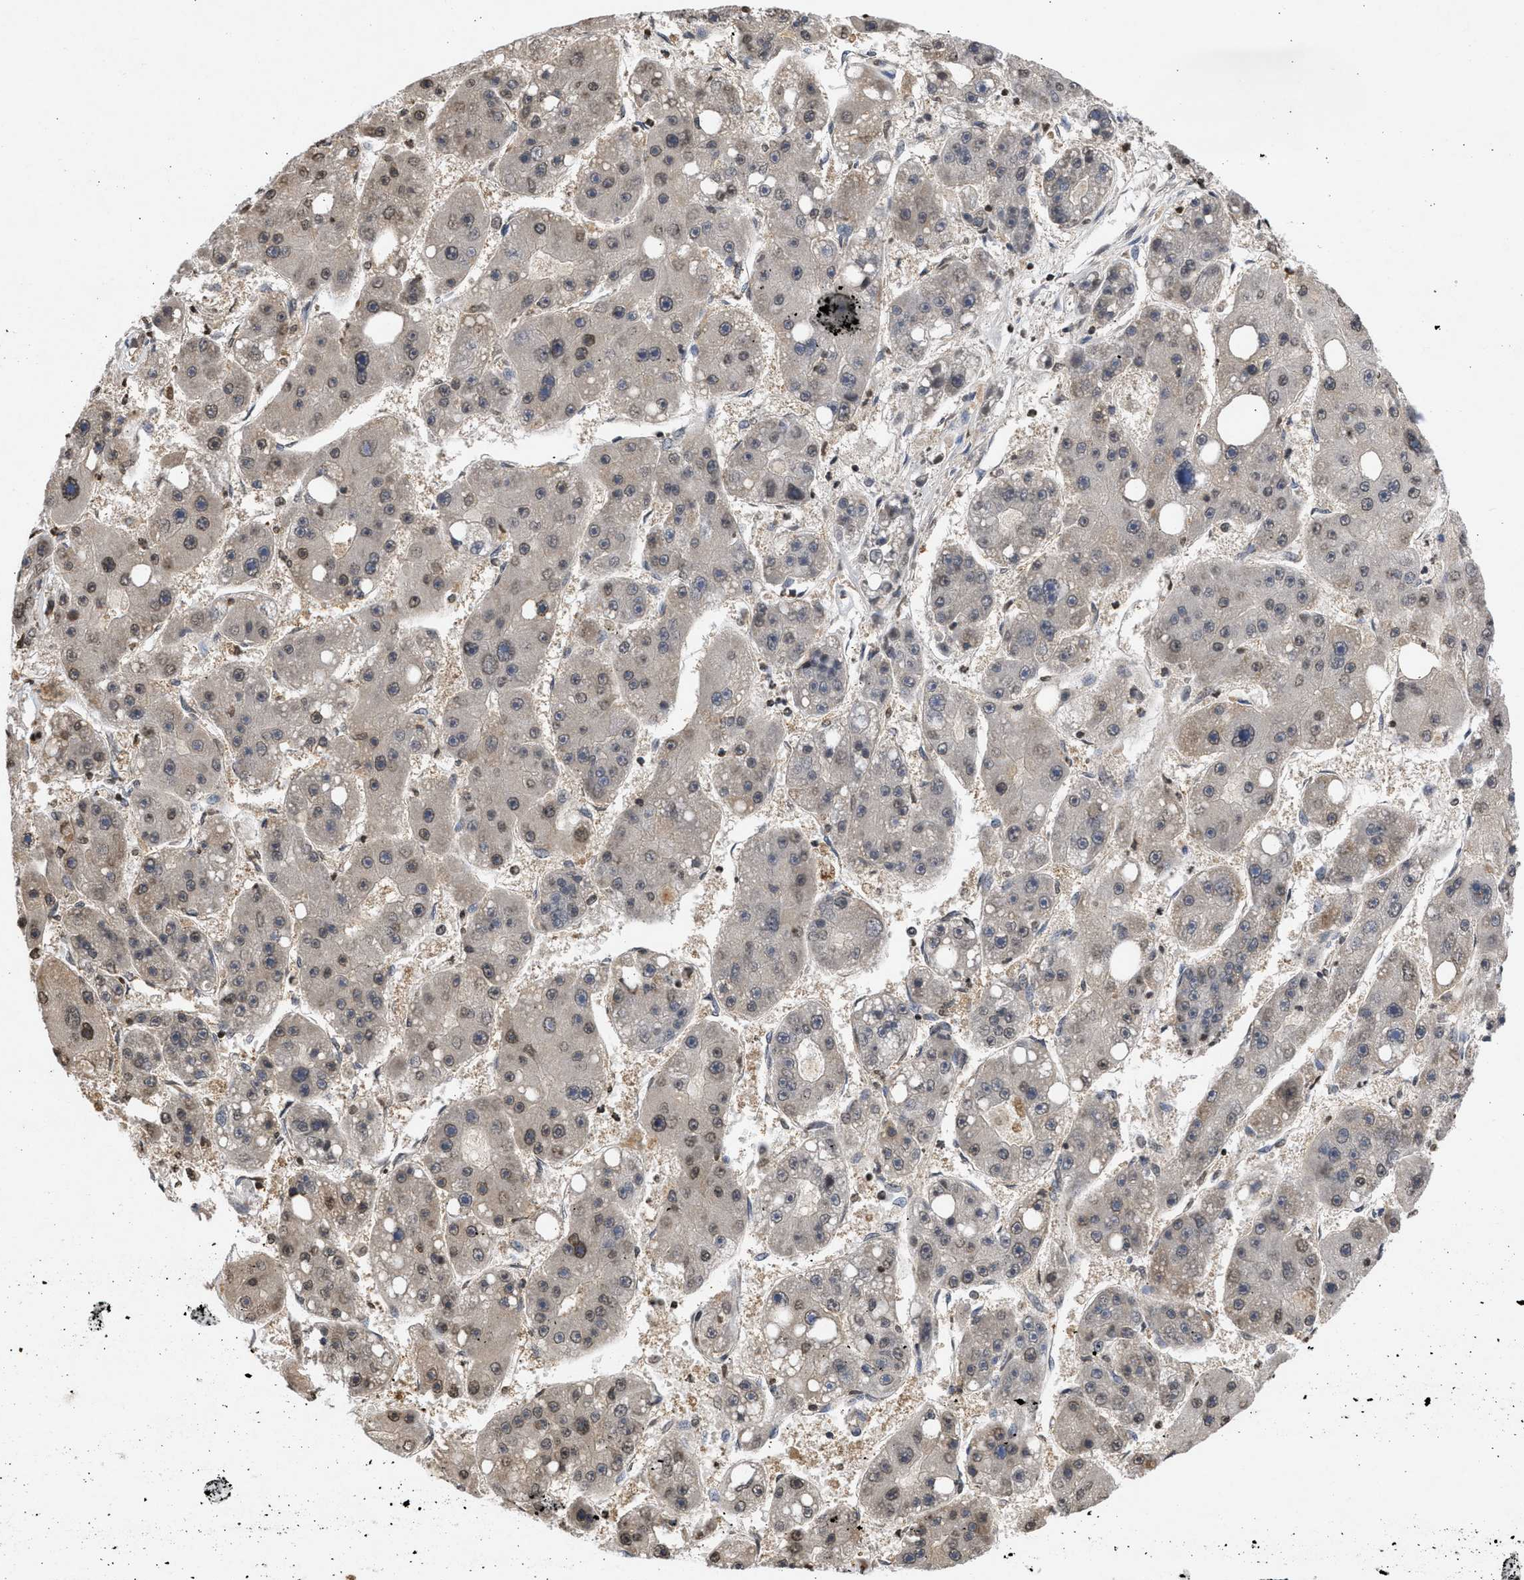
{"staining": {"intensity": "strong", "quantity": "<25%", "location": "nuclear"}, "tissue": "liver cancer", "cell_type": "Tumor cells", "image_type": "cancer", "snomed": [{"axis": "morphology", "description": "Carcinoma, Hepatocellular, NOS"}, {"axis": "topography", "description": "Liver"}], "caption": "IHC photomicrograph of neoplastic tissue: human hepatocellular carcinoma (liver) stained using IHC reveals medium levels of strong protein expression localized specifically in the nuclear of tumor cells, appearing as a nuclear brown color.", "gene": "NUP35", "patient": {"sex": "female", "age": 61}}